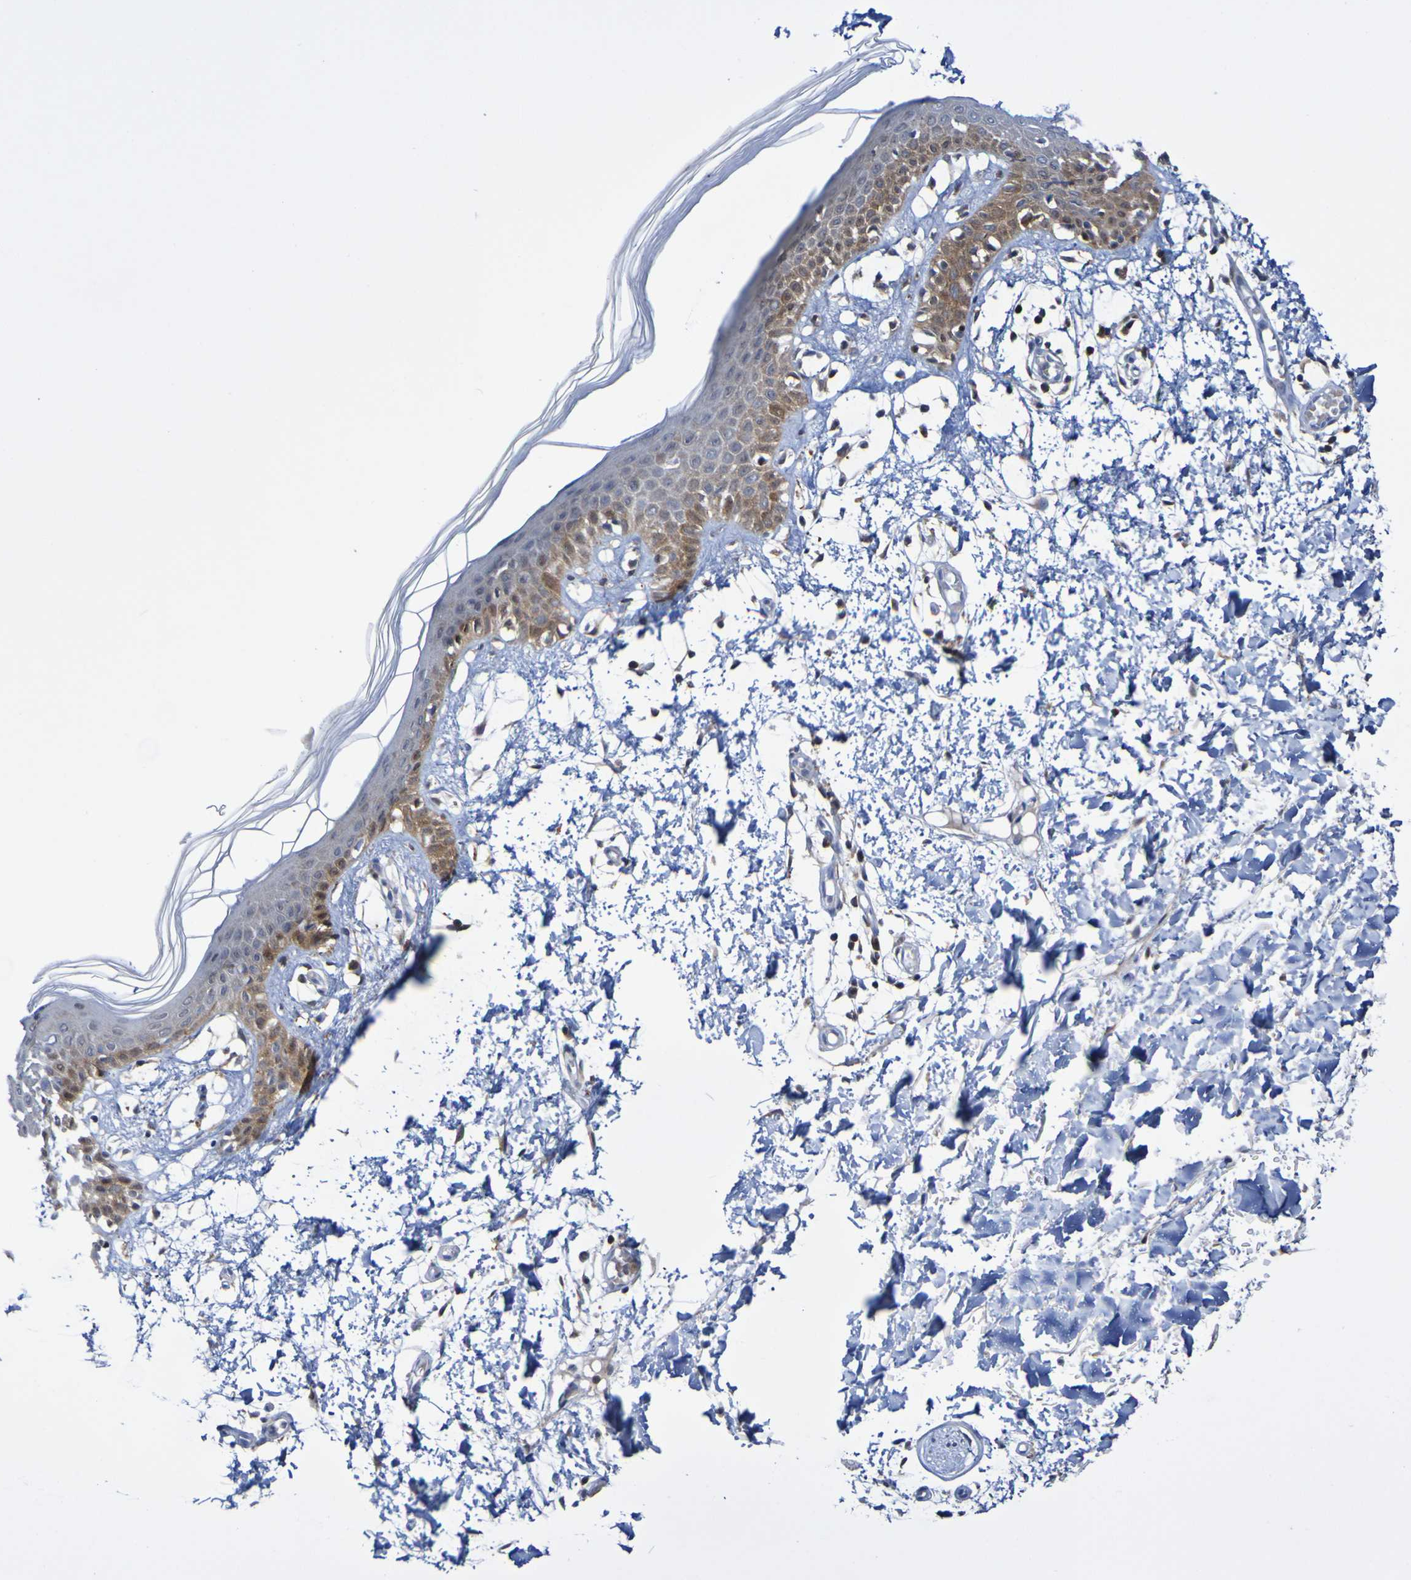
{"staining": {"intensity": "negative", "quantity": "none", "location": "none"}, "tissue": "skin", "cell_type": "Fibroblasts", "image_type": "normal", "snomed": [{"axis": "morphology", "description": "Normal tissue, NOS"}, {"axis": "topography", "description": "Skin"}], "caption": "This is a image of immunohistochemistry staining of unremarkable skin, which shows no expression in fibroblasts. (Brightfield microscopy of DAB immunohistochemistry at high magnification).", "gene": "ATIC", "patient": {"sex": "male", "age": 53}}